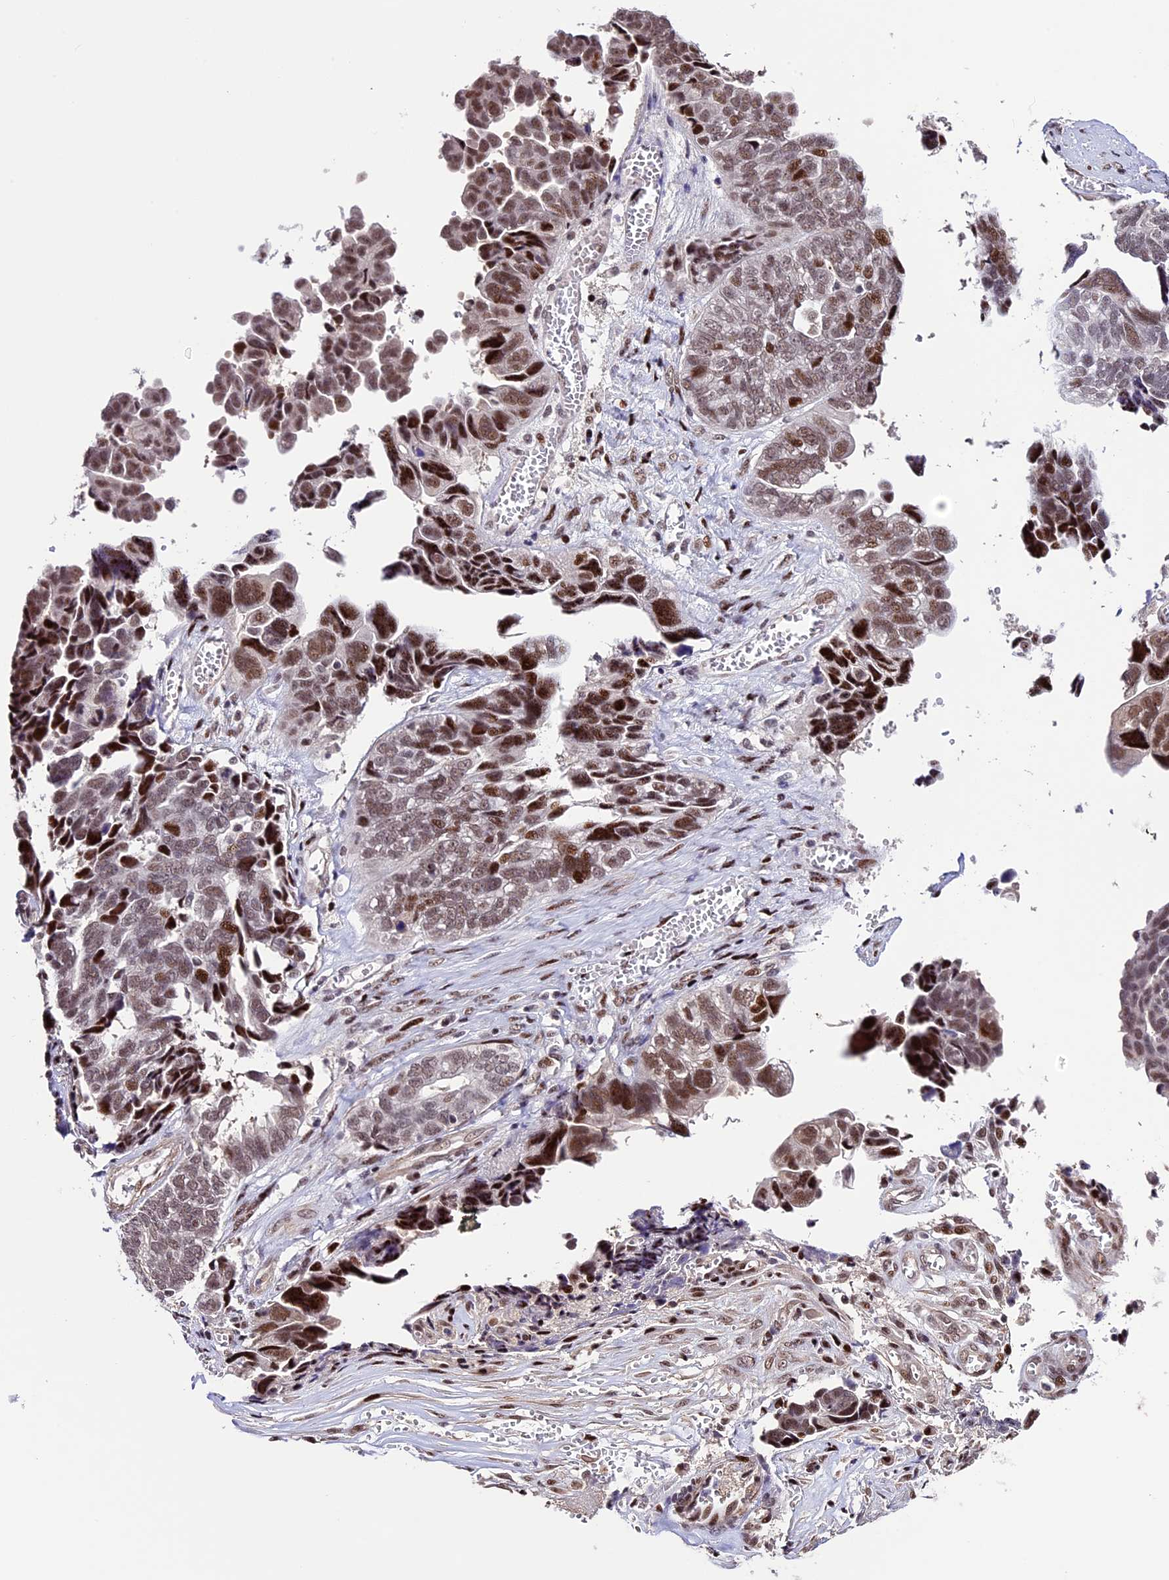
{"staining": {"intensity": "moderate", "quantity": ">75%", "location": "nuclear"}, "tissue": "ovarian cancer", "cell_type": "Tumor cells", "image_type": "cancer", "snomed": [{"axis": "morphology", "description": "Cystadenocarcinoma, serous, NOS"}, {"axis": "topography", "description": "Ovary"}], "caption": "Human serous cystadenocarcinoma (ovarian) stained with a protein marker exhibits moderate staining in tumor cells.", "gene": "TCP11L2", "patient": {"sex": "female", "age": 79}}